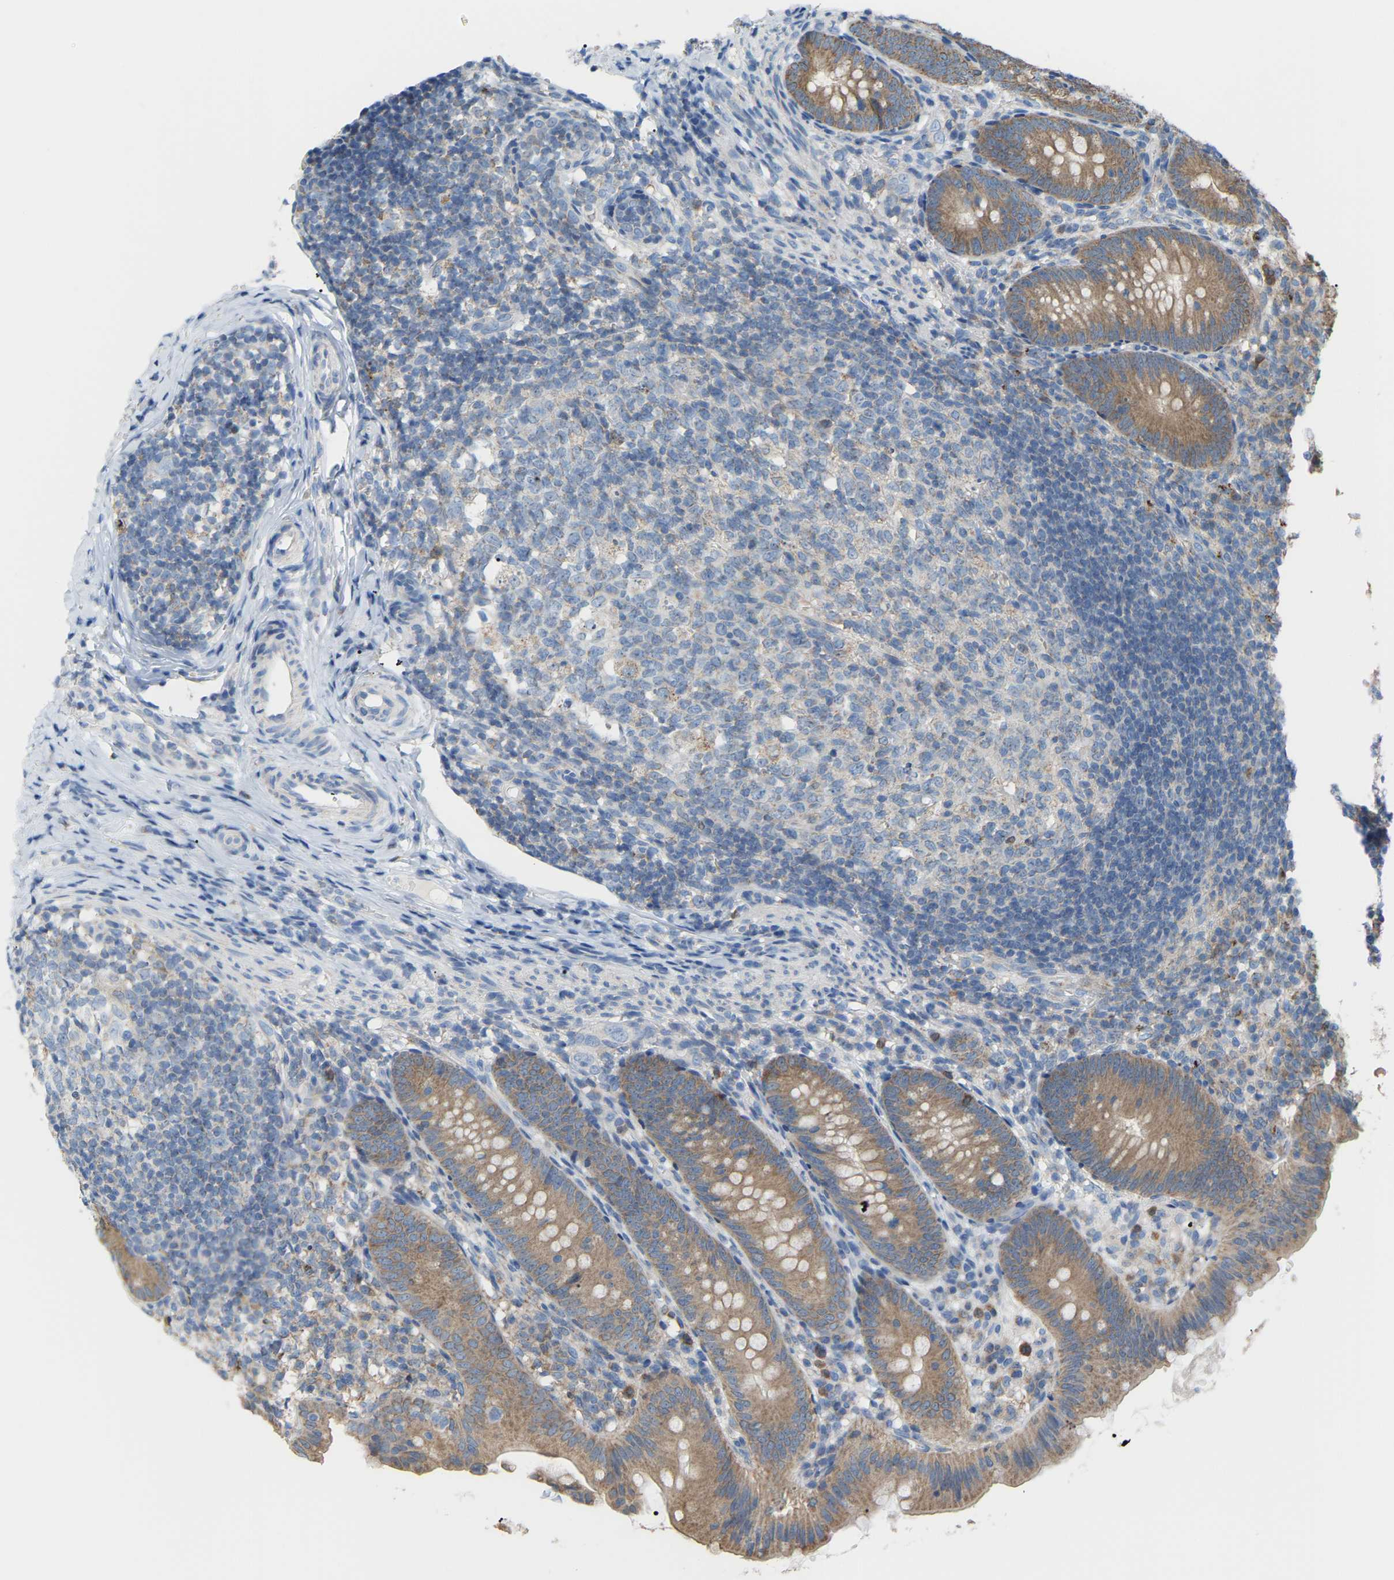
{"staining": {"intensity": "moderate", "quantity": ">75%", "location": "cytoplasmic/membranous"}, "tissue": "appendix", "cell_type": "Glandular cells", "image_type": "normal", "snomed": [{"axis": "morphology", "description": "Normal tissue, NOS"}, {"axis": "topography", "description": "Appendix"}], "caption": "Immunohistochemistry (IHC) staining of normal appendix, which reveals medium levels of moderate cytoplasmic/membranous positivity in approximately >75% of glandular cells indicating moderate cytoplasmic/membranous protein staining. The staining was performed using DAB (brown) for protein detection and nuclei were counterstained in hematoxylin (blue).", "gene": "CROT", "patient": {"sex": "male", "age": 1}}